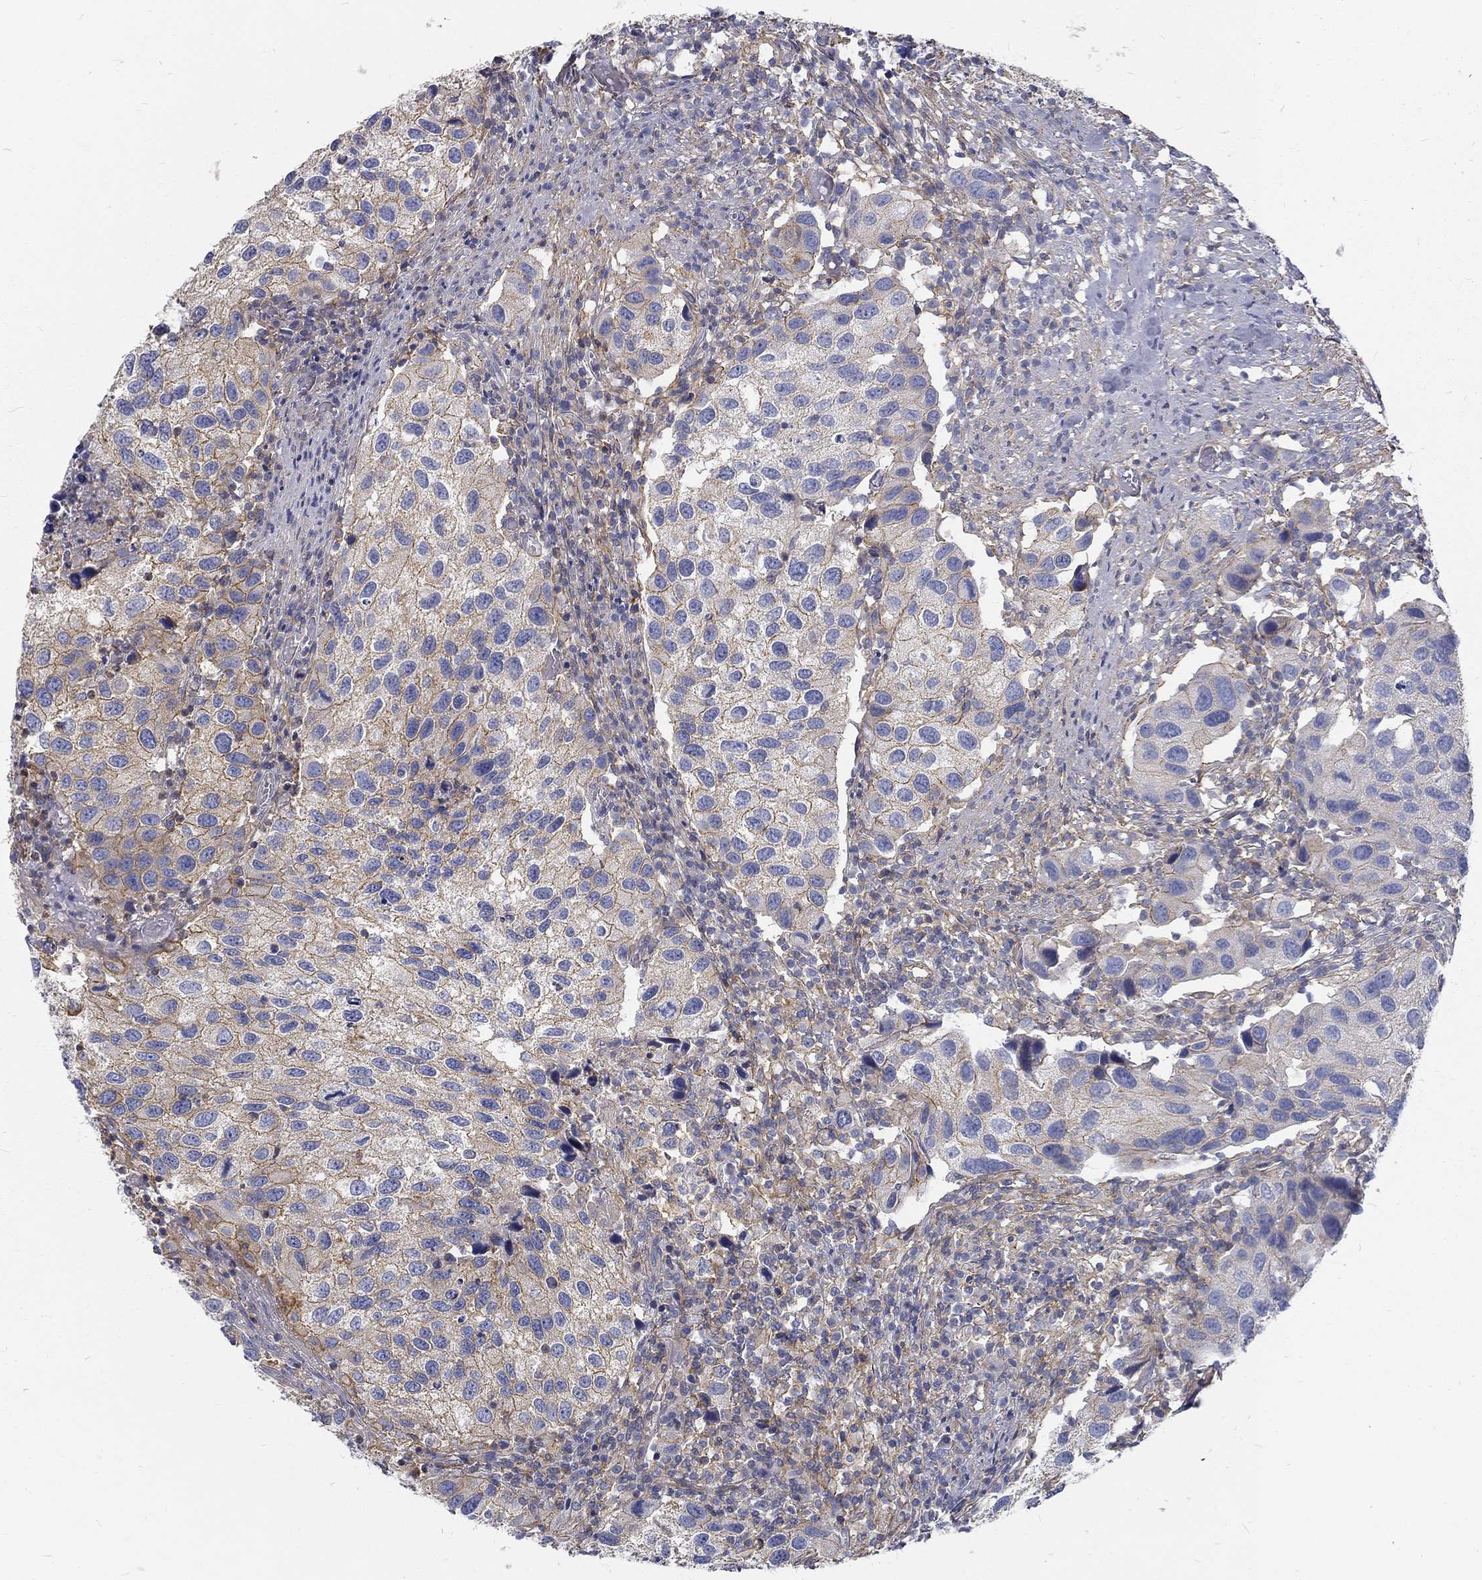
{"staining": {"intensity": "weak", "quantity": "<25%", "location": "cytoplasmic/membranous"}, "tissue": "urothelial cancer", "cell_type": "Tumor cells", "image_type": "cancer", "snomed": [{"axis": "morphology", "description": "Urothelial carcinoma, High grade"}, {"axis": "topography", "description": "Urinary bladder"}], "caption": "Photomicrograph shows no protein expression in tumor cells of urothelial cancer tissue.", "gene": "MTMR11", "patient": {"sex": "male", "age": 79}}